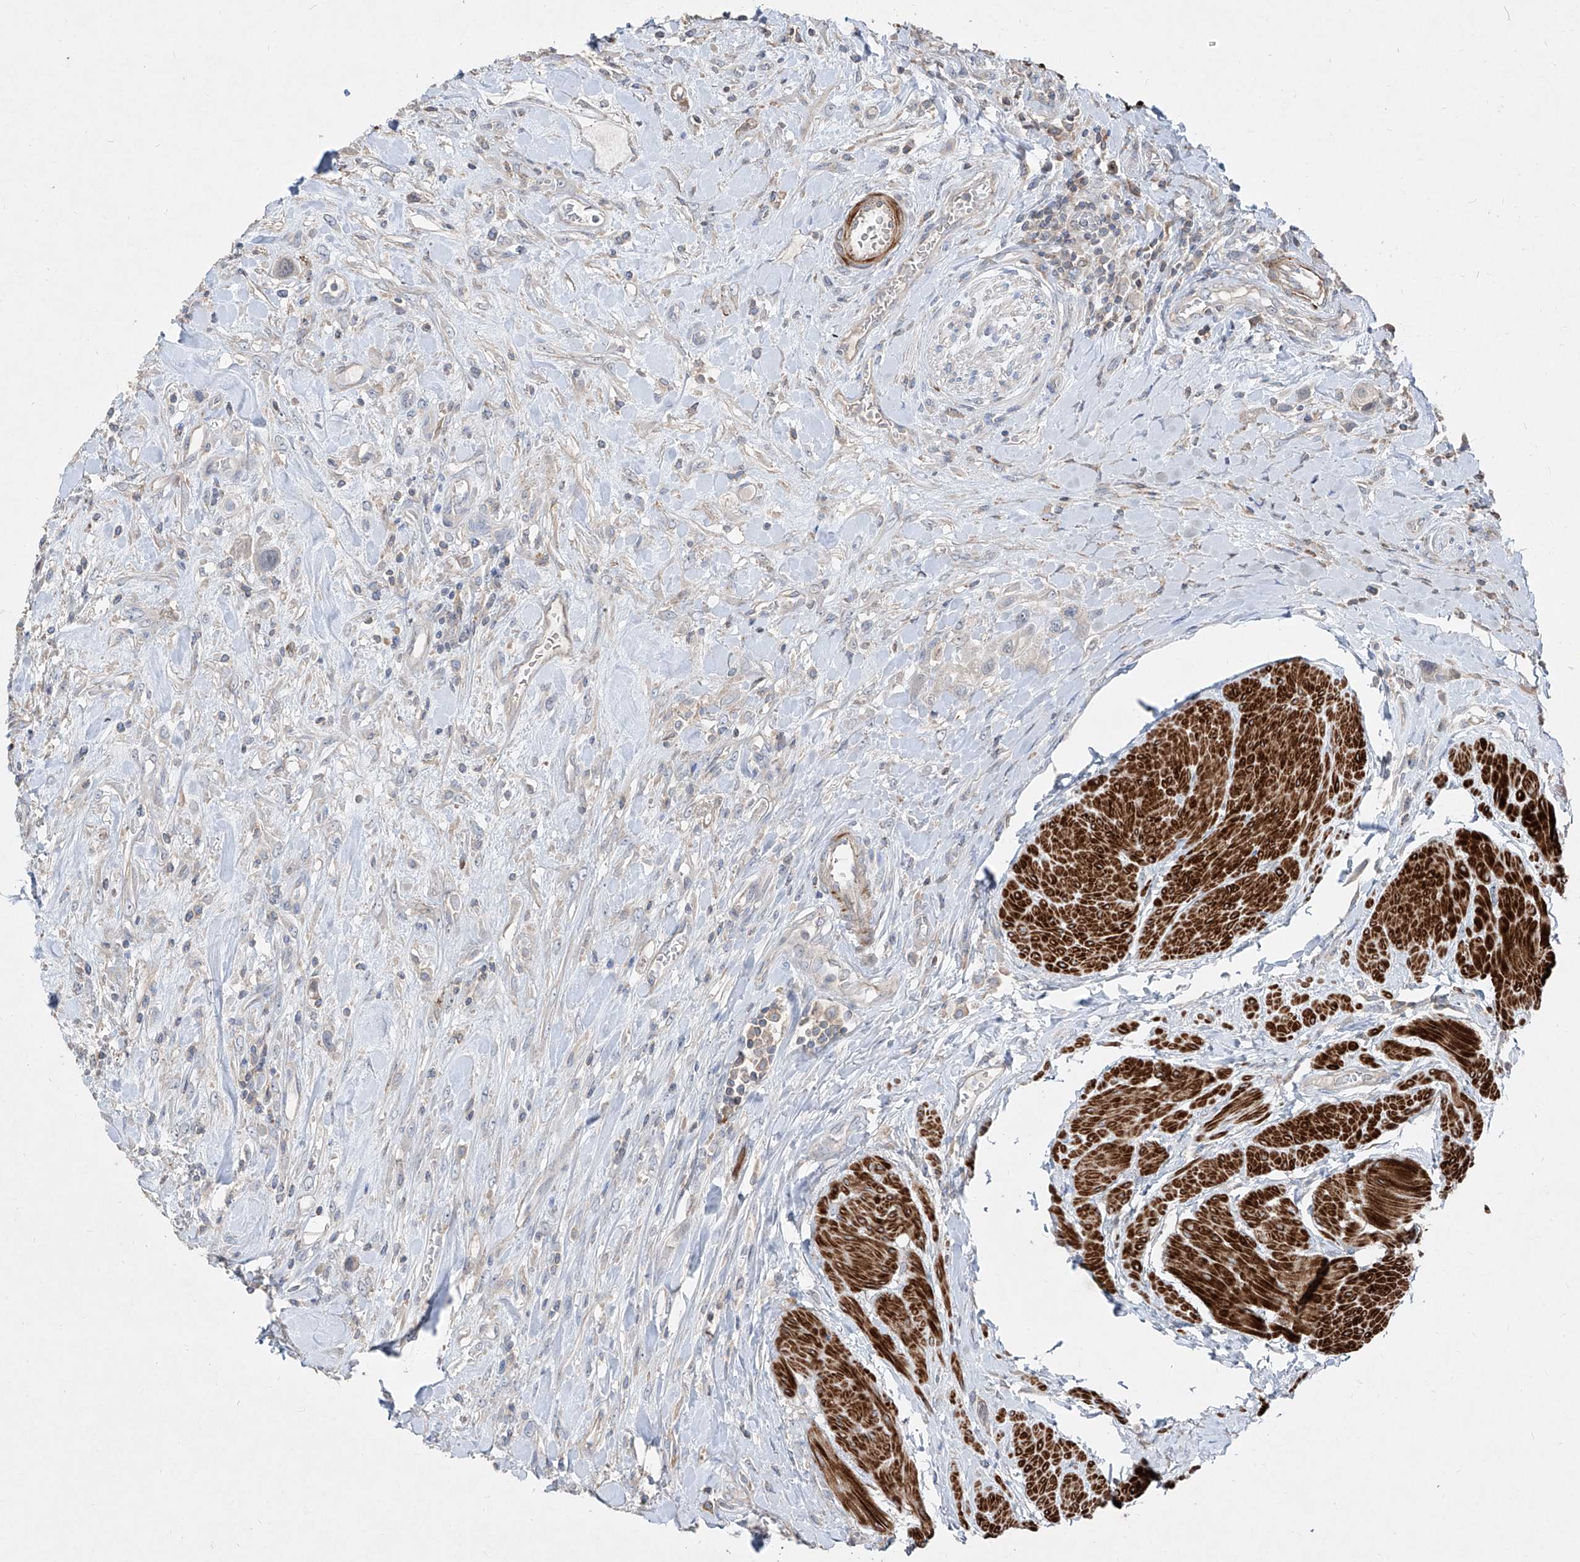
{"staining": {"intensity": "negative", "quantity": "none", "location": "none"}, "tissue": "urothelial cancer", "cell_type": "Tumor cells", "image_type": "cancer", "snomed": [{"axis": "morphology", "description": "Urothelial carcinoma, High grade"}, {"axis": "topography", "description": "Urinary bladder"}], "caption": "Human urothelial cancer stained for a protein using immunohistochemistry displays no positivity in tumor cells.", "gene": "UFD1", "patient": {"sex": "male", "age": 50}}